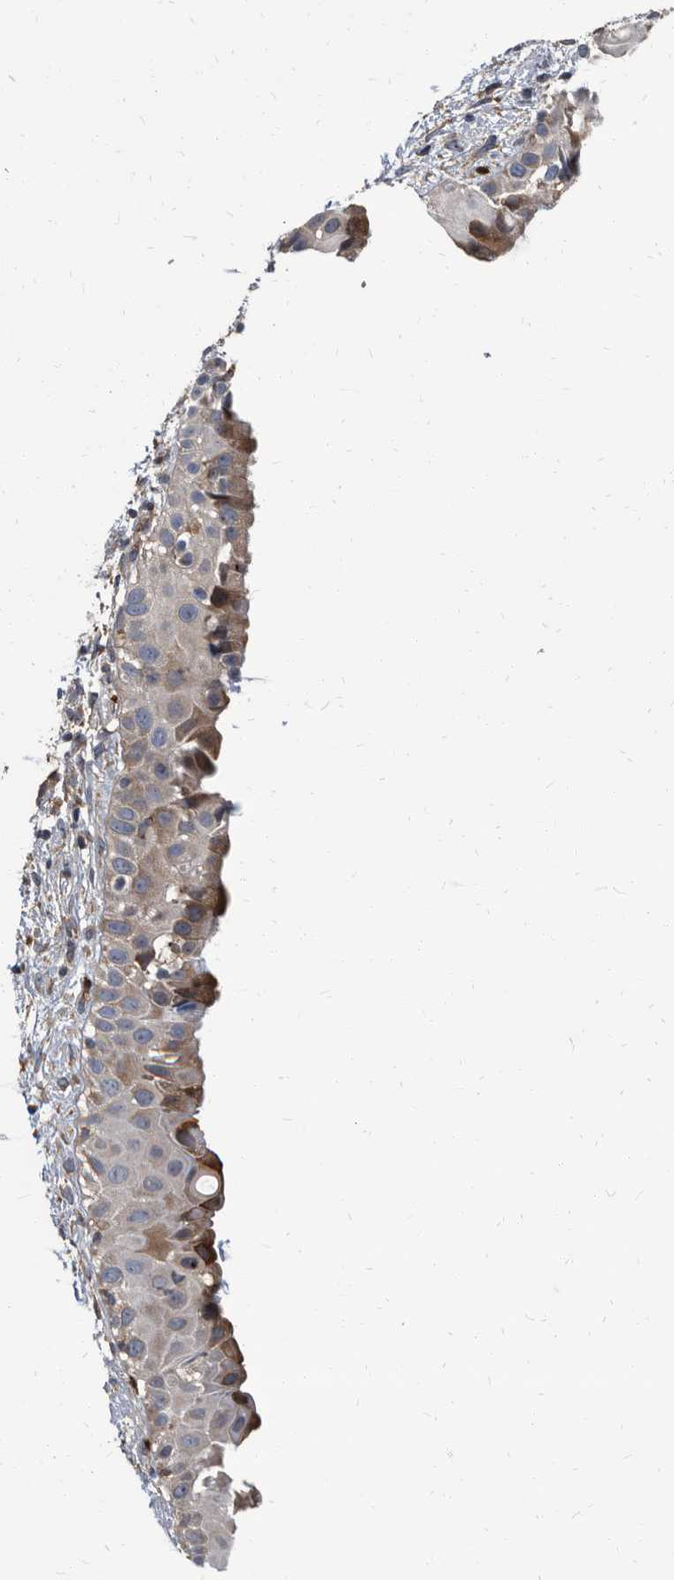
{"staining": {"intensity": "weak", "quantity": ">75%", "location": "cytoplasmic/membranous"}, "tissue": "nasopharynx", "cell_type": "Respiratory epithelial cells", "image_type": "normal", "snomed": [{"axis": "morphology", "description": "Normal tissue, NOS"}, {"axis": "topography", "description": "Nasopharynx"}], "caption": "Nasopharynx stained for a protein exhibits weak cytoplasmic/membranous positivity in respiratory epithelial cells. The protein of interest is shown in brown color, while the nuclei are stained blue.", "gene": "CDV3", "patient": {"sex": "male", "age": 22}}